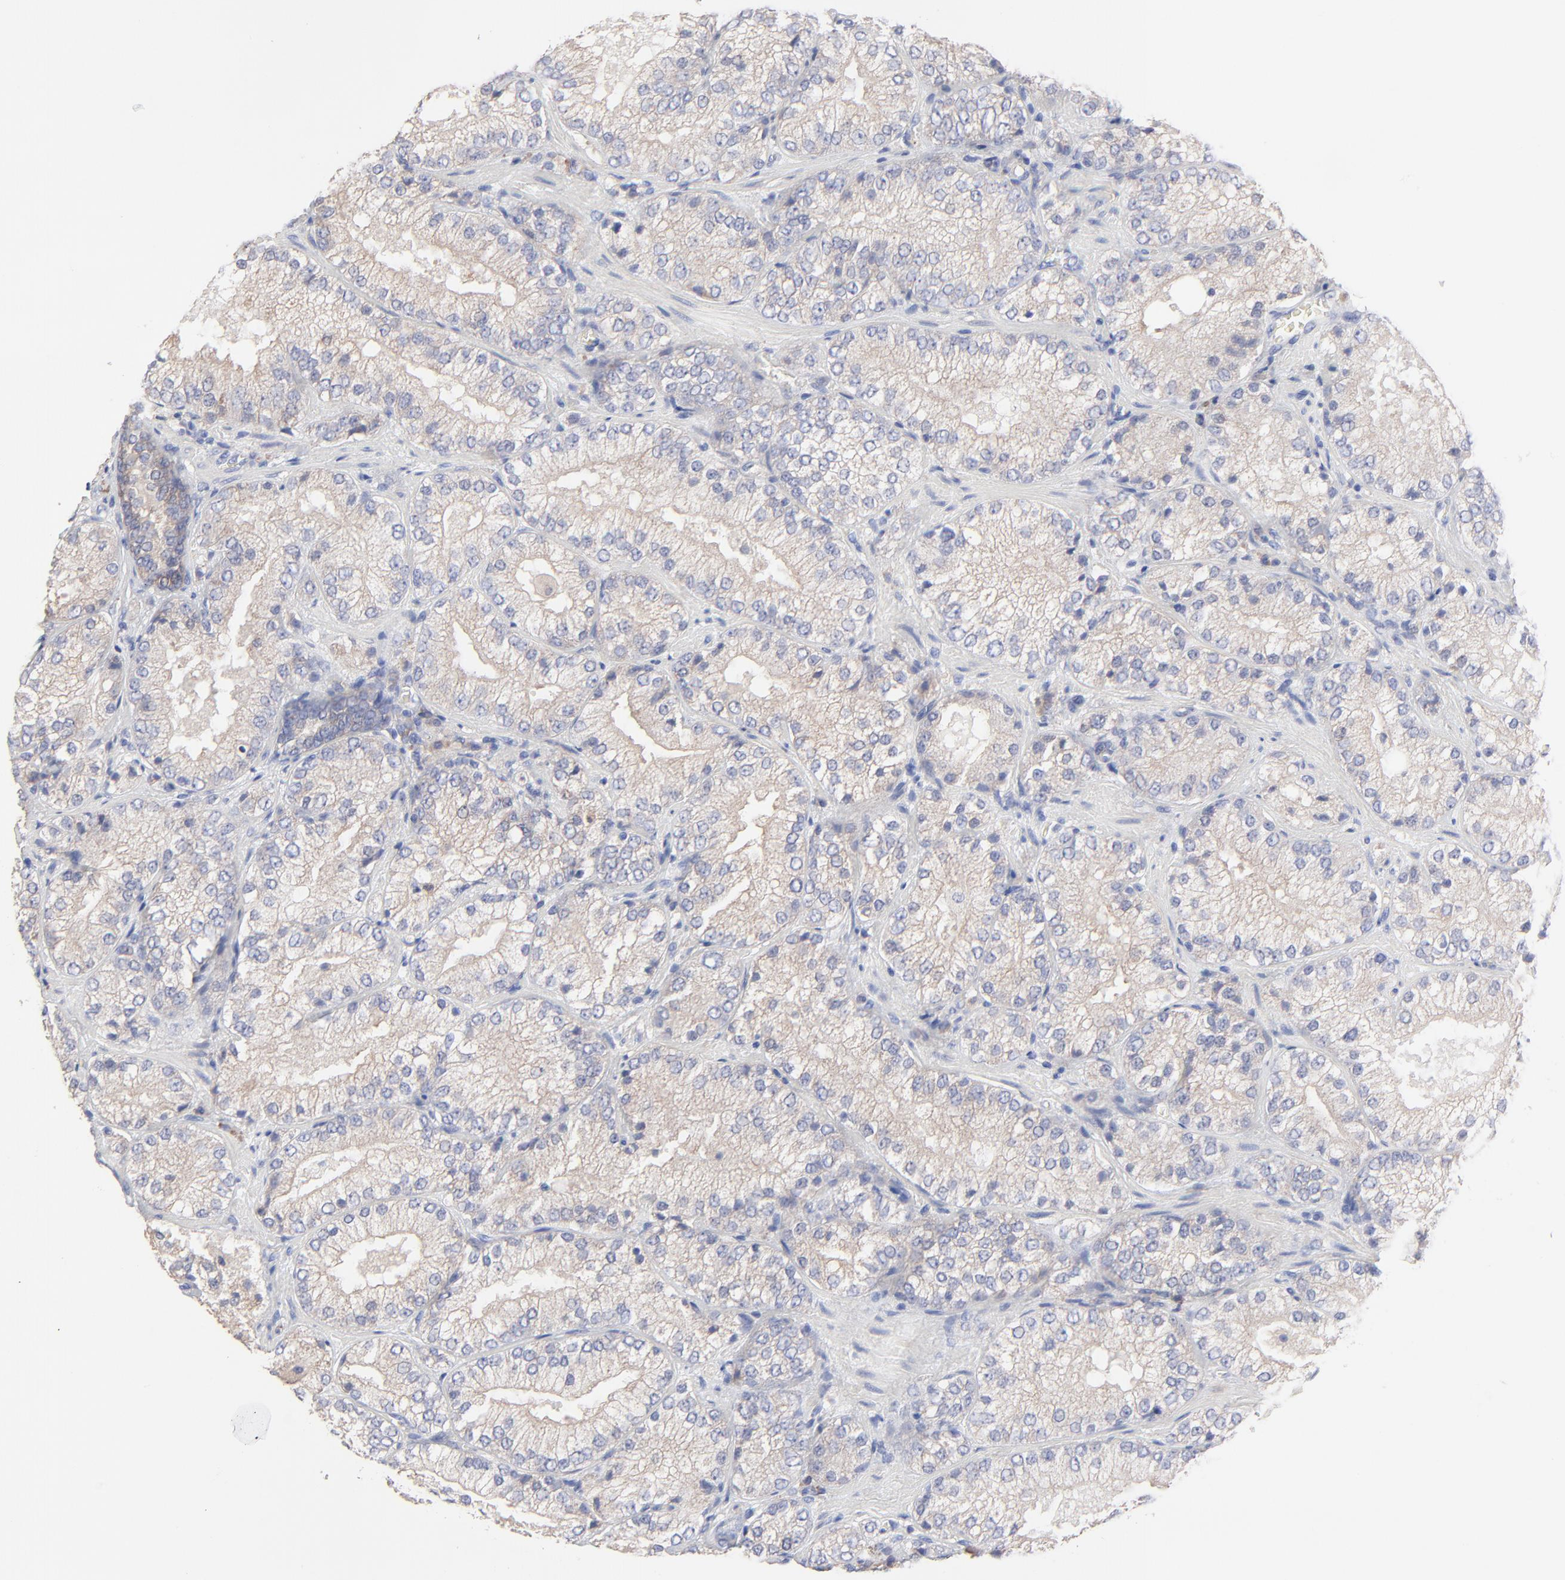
{"staining": {"intensity": "weak", "quantity": ">75%", "location": "cytoplasmic/membranous"}, "tissue": "prostate cancer", "cell_type": "Tumor cells", "image_type": "cancer", "snomed": [{"axis": "morphology", "description": "Adenocarcinoma, Low grade"}, {"axis": "topography", "description": "Prostate"}], "caption": "Prostate cancer (low-grade adenocarcinoma) tissue shows weak cytoplasmic/membranous positivity in approximately >75% of tumor cells, visualized by immunohistochemistry. (DAB = brown stain, brightfield microscopy at high magnification).", "gene": "PPFIBP2", "patient": {"sex": "male", "age": 60}}